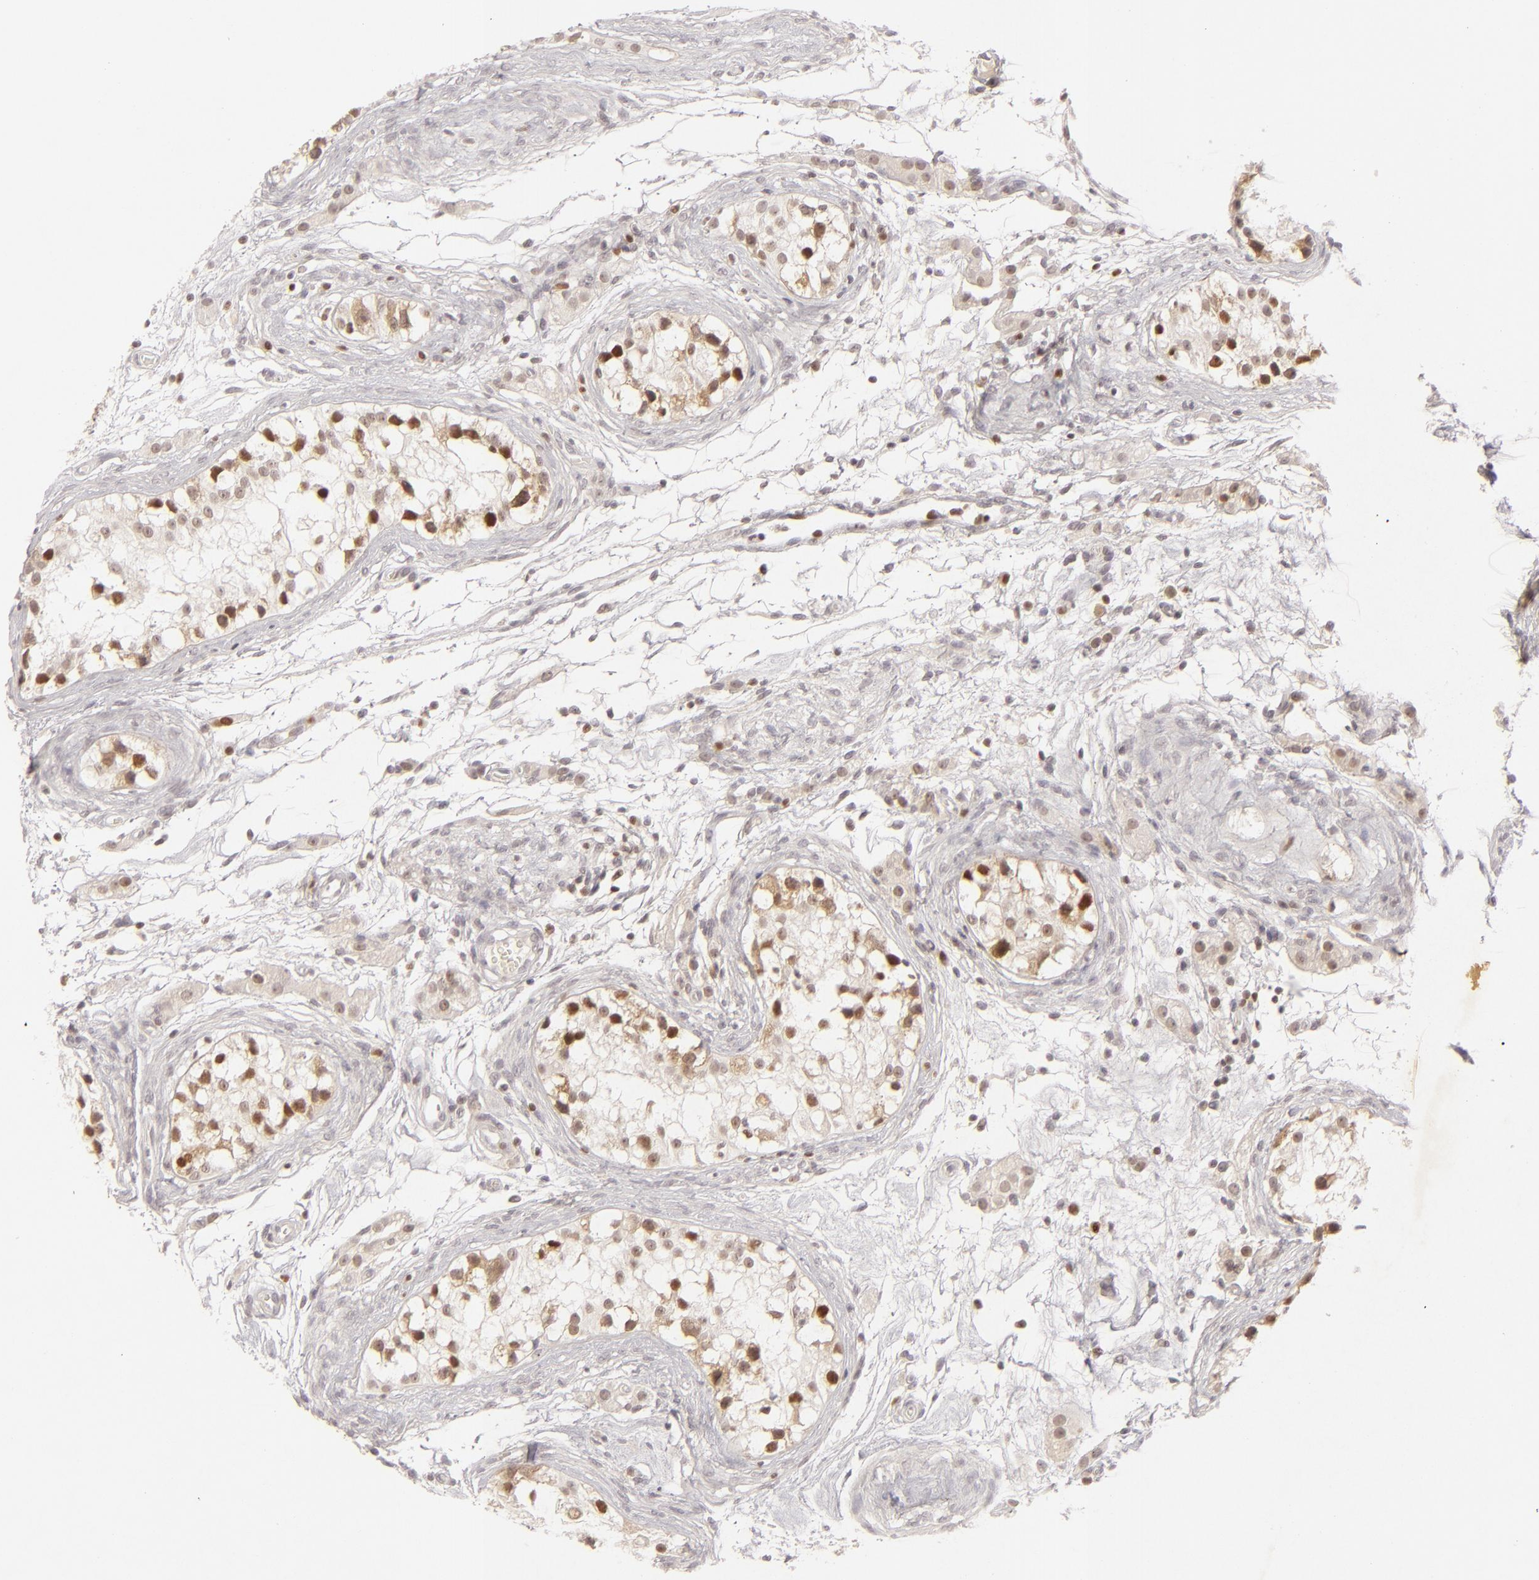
{"staining": {"intensity": "strong", "quantity": ">75%", "location": "nuclear"}, "tissue": "testis cancer", "cell_type": "Tumor cells", "image_type": "cancer", "snomed": [{"axis": "morphology", "description": "Seminoma, NOS"}, {"axis": "topography", "description": "Testis"}], "caption": "Testis cancer (seminoma) tissue shows strong nuclear expression in approximately >75% of tumor cells", "gene": "FEN1", "patient": {"sex": "male", "age": 25}}